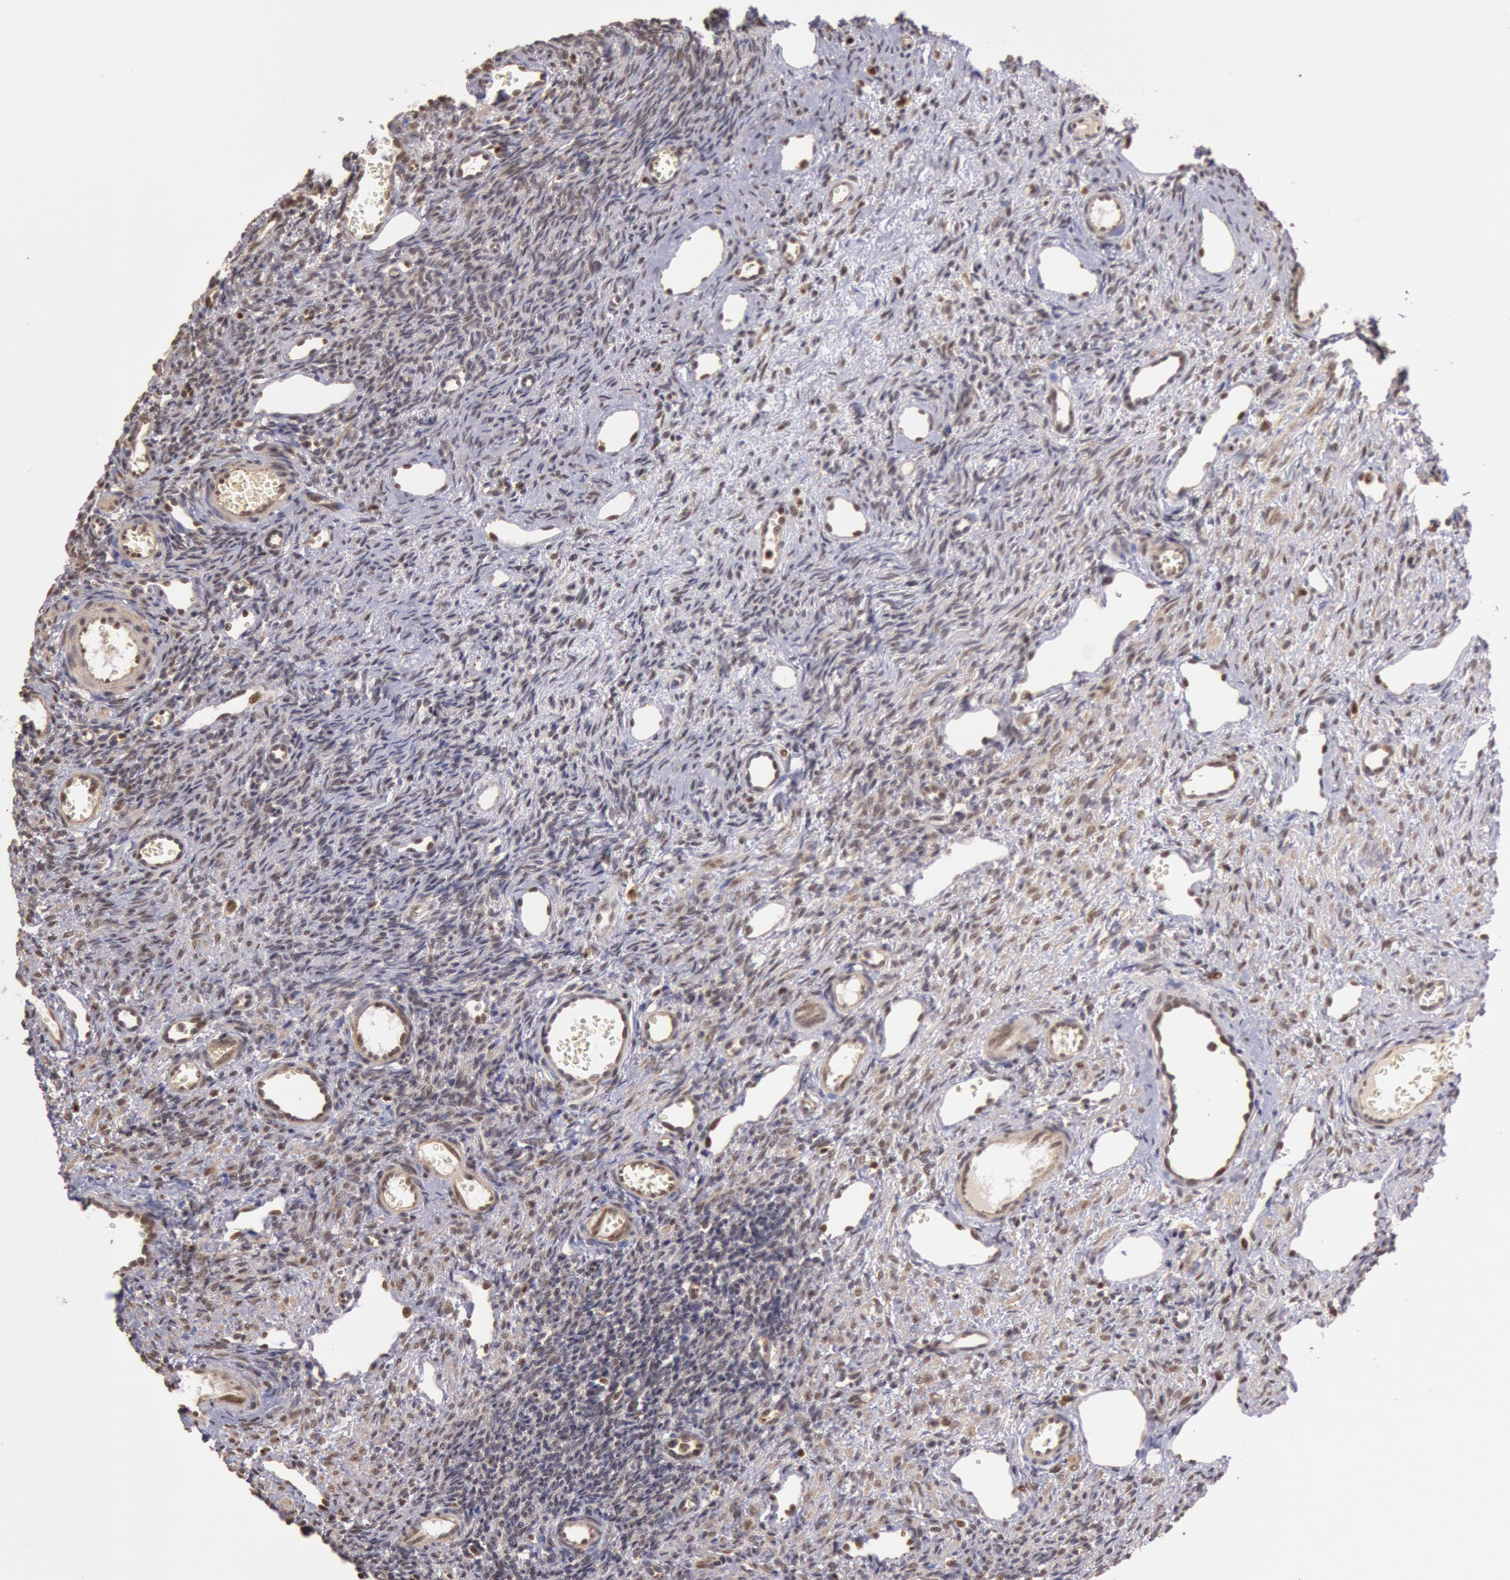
{"staining": {"intensity": "weak", "quantity": "25%-75%", "location": "none"}, "tissue": "ovary", "cell_type": "Ovarian stroma cells", "image_type": "normal", "snomed": [{"axis": "morphology", "description": "Normal tissue, NOS"}, {"axis": "topography", "description": "Ovary"}], "caption": "Protein staining by IHC exhibits weak None positivity in approximately 25%-75% of ovarian stroma cells in unremarkable ovary.", "gene": "LIG4", "patient": {"sex": "female", "age": 33}}